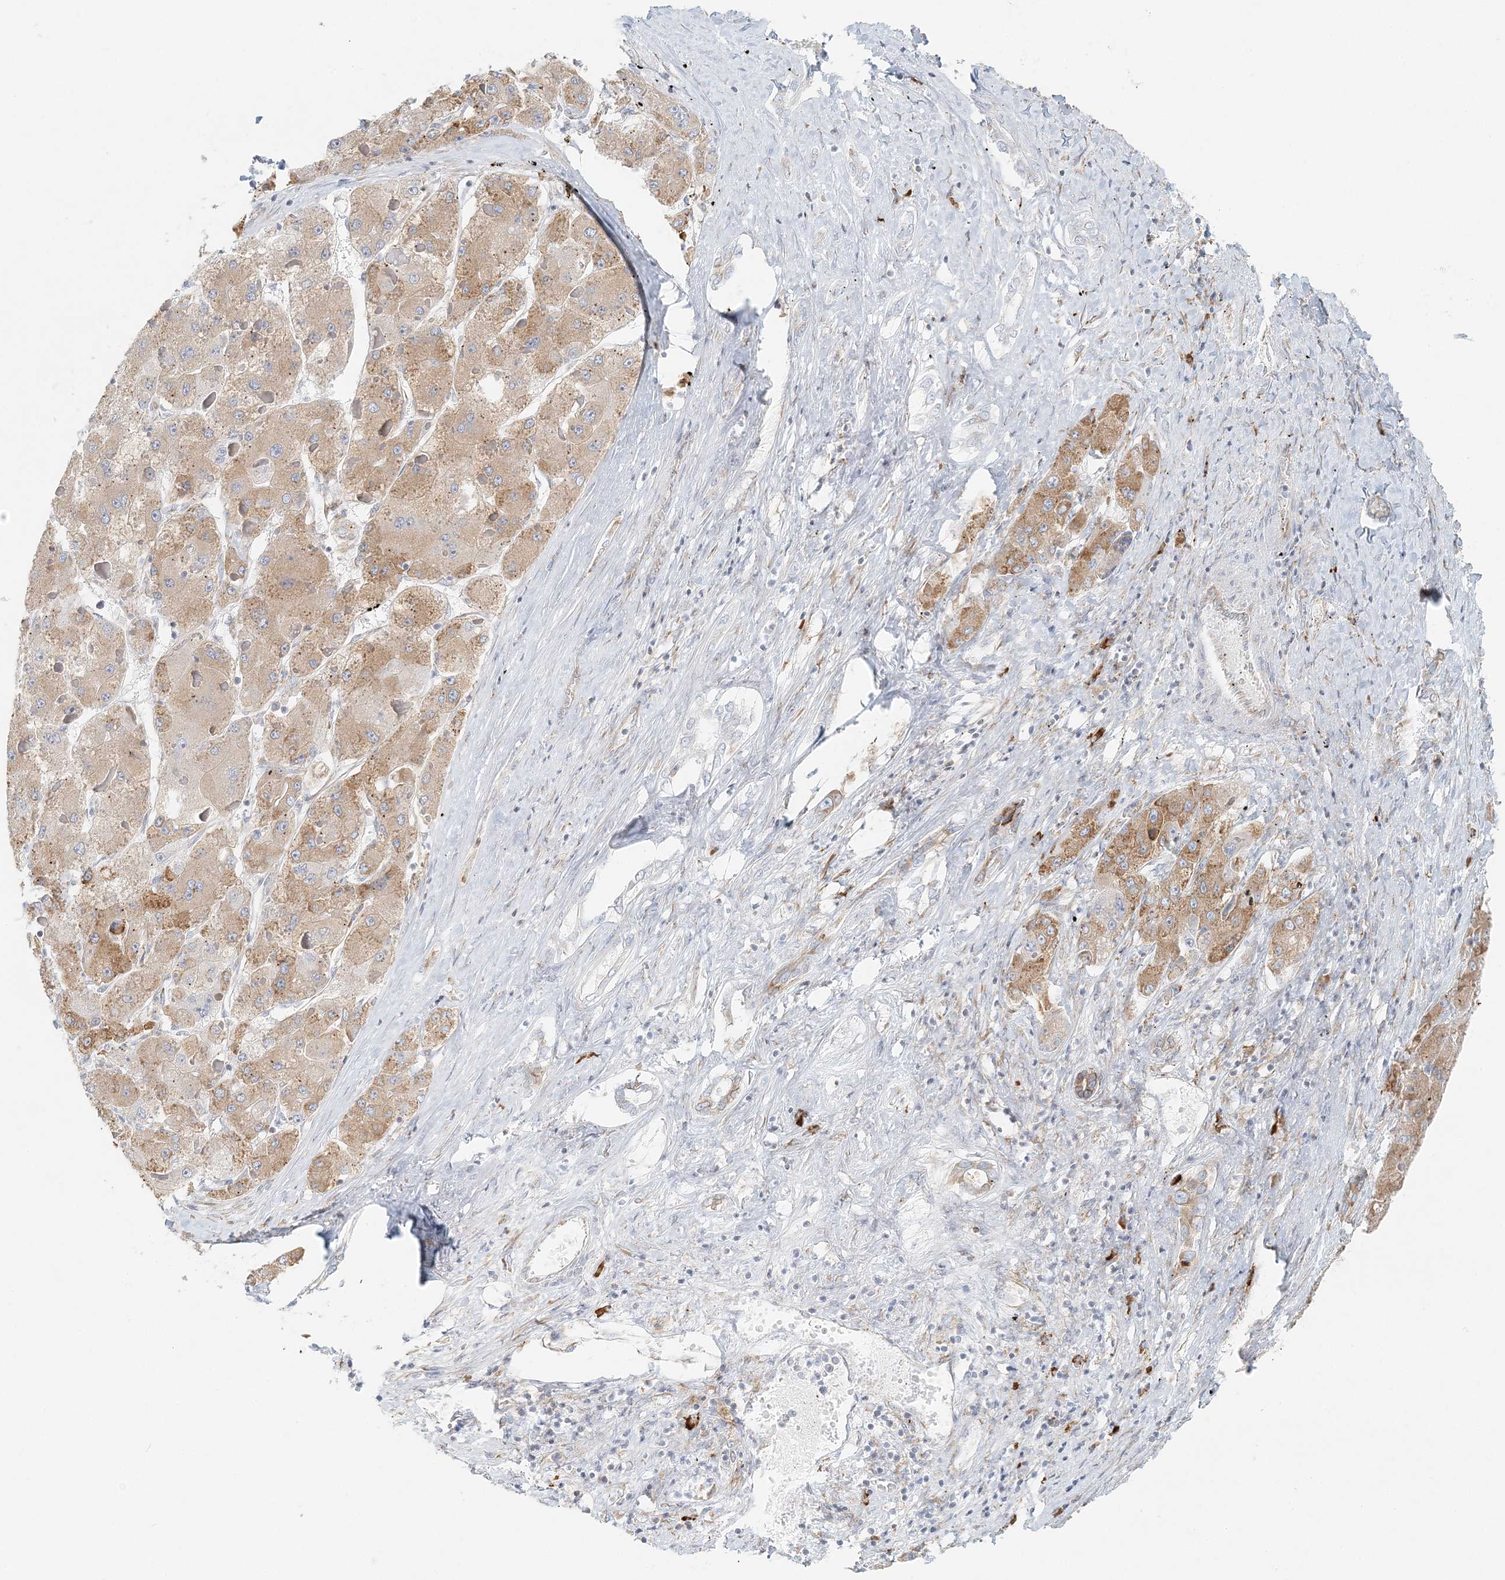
{"staining": {"intensity": "moderate", "quantity": "<25%", "location": "cytoplasmic/membranous"}, "tissue": "liver cancer", "cell_type": "Tumor cells", "image_type": "cancer", "snomed": [{"axis": "morphology", "description": "Carcinoma, Hepatocellular, NOS"}, {"axis": "topography", "description": "Liver"}], "caption": "Immunohistochemical staining of liver cancer exhibits low levels of moderate cytoplasmic/membranous expression in approximately <25% of tumor cells.", "gene": "STK11IP", "patient": {"sex": "female", "age": 73}}